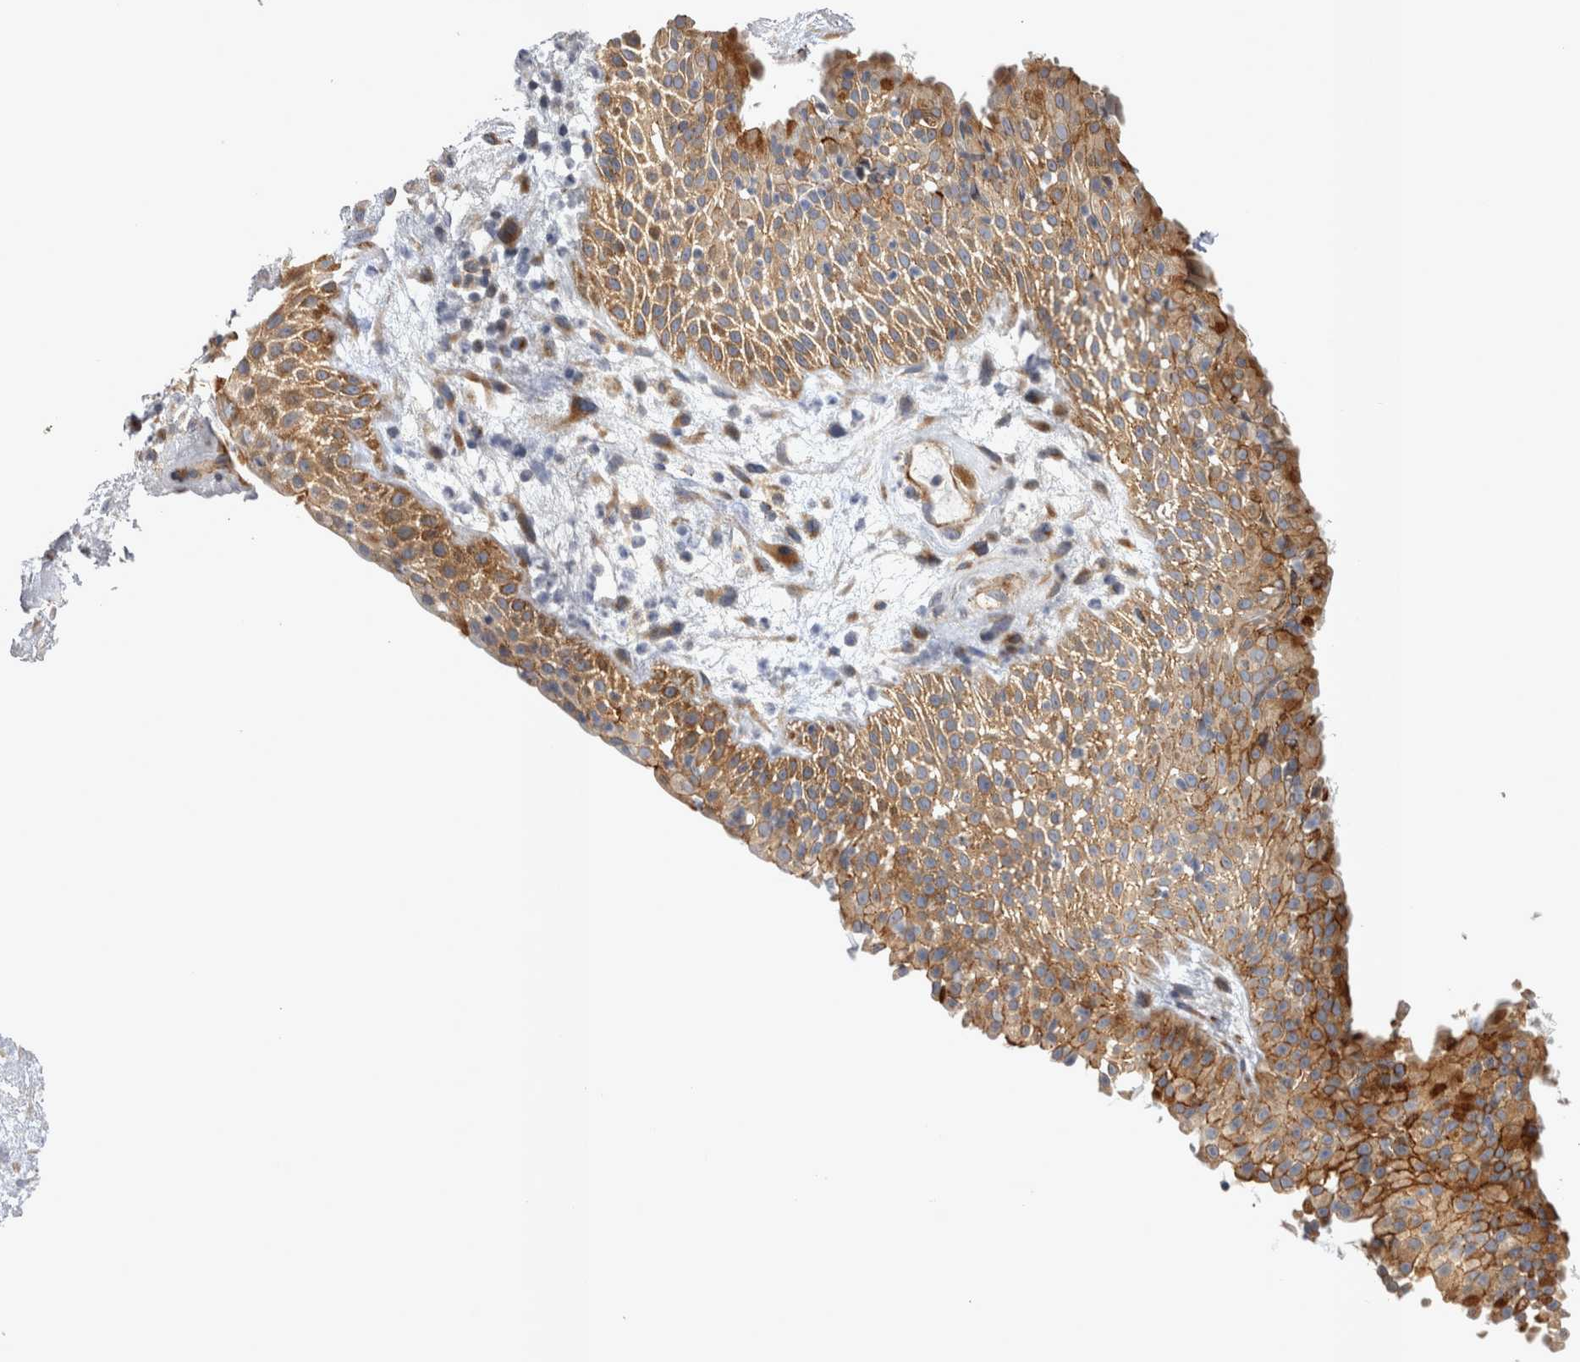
{"staining": {"intensity": "moderate", "quantity": ">75%", "location": "cytoplasmic/membranous"}, "tissue": "nasopharynx", "cell_type": "Respiratory epithelial cells", "image_type": "normal", "snomed": [{"axis": "morphology", "description": "Normal tissue, NOS"}, {"axis": "topography", "description": "Nasopharynx"}], "caption": "This histopathology image reveals immunohistochemistry staining of normal nasopharynx, with medium moderate cytoplasmic/membranous staining in approximately >75% of respiratory epithelial cells.", "gene": "TSPOAP1", "patient": {"sex": "female", "age": 39}}